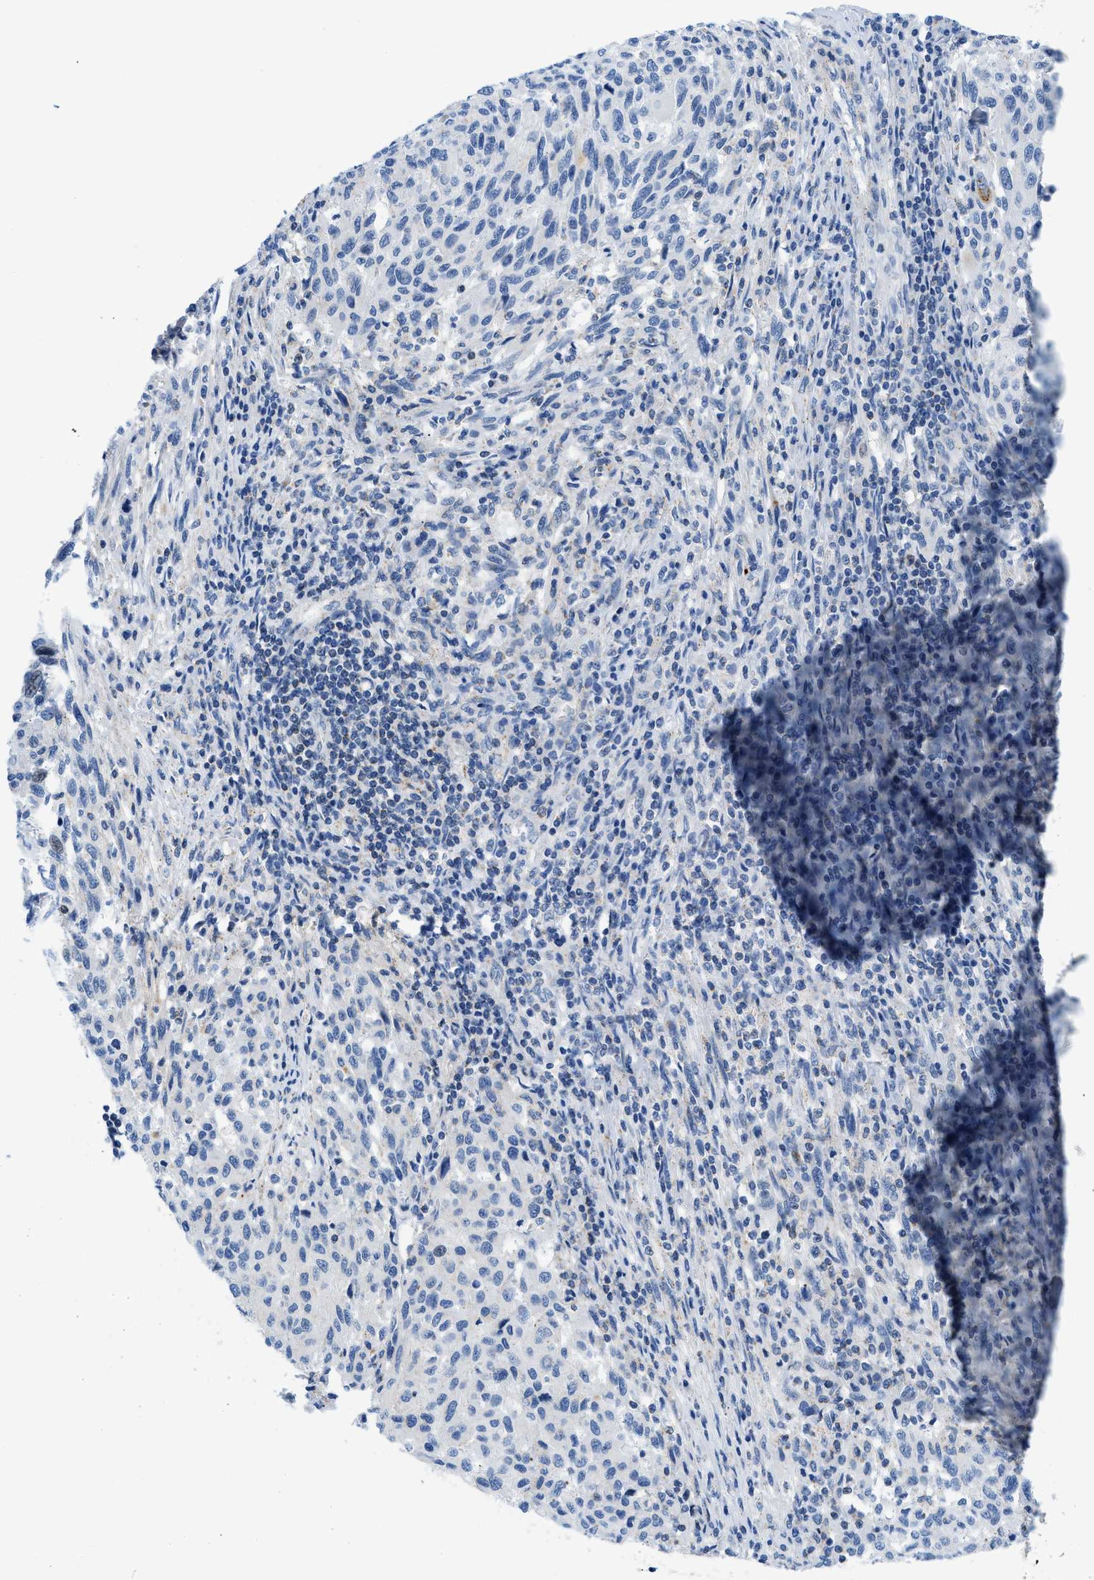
{"staining": {"intensity": "negative", "quantity": "none", "location": "none"}, "tissue": "melanoma", "cell_type": "Tumor cells", "image_type": "cancer", "snomed": [{"axis": "morphology", "description": "Malignant melanoma, Metastatic site"}, {"axis": "topography", "description": "Lymph node"}], "caption": "DAB (3,3'-diaminobenzidine) immunohistochemical staining of melanoma demonstrates no significant positivity in tumor cells.", "gene": "FDCSP", "patient": {"sex": "male", "age": 61}}